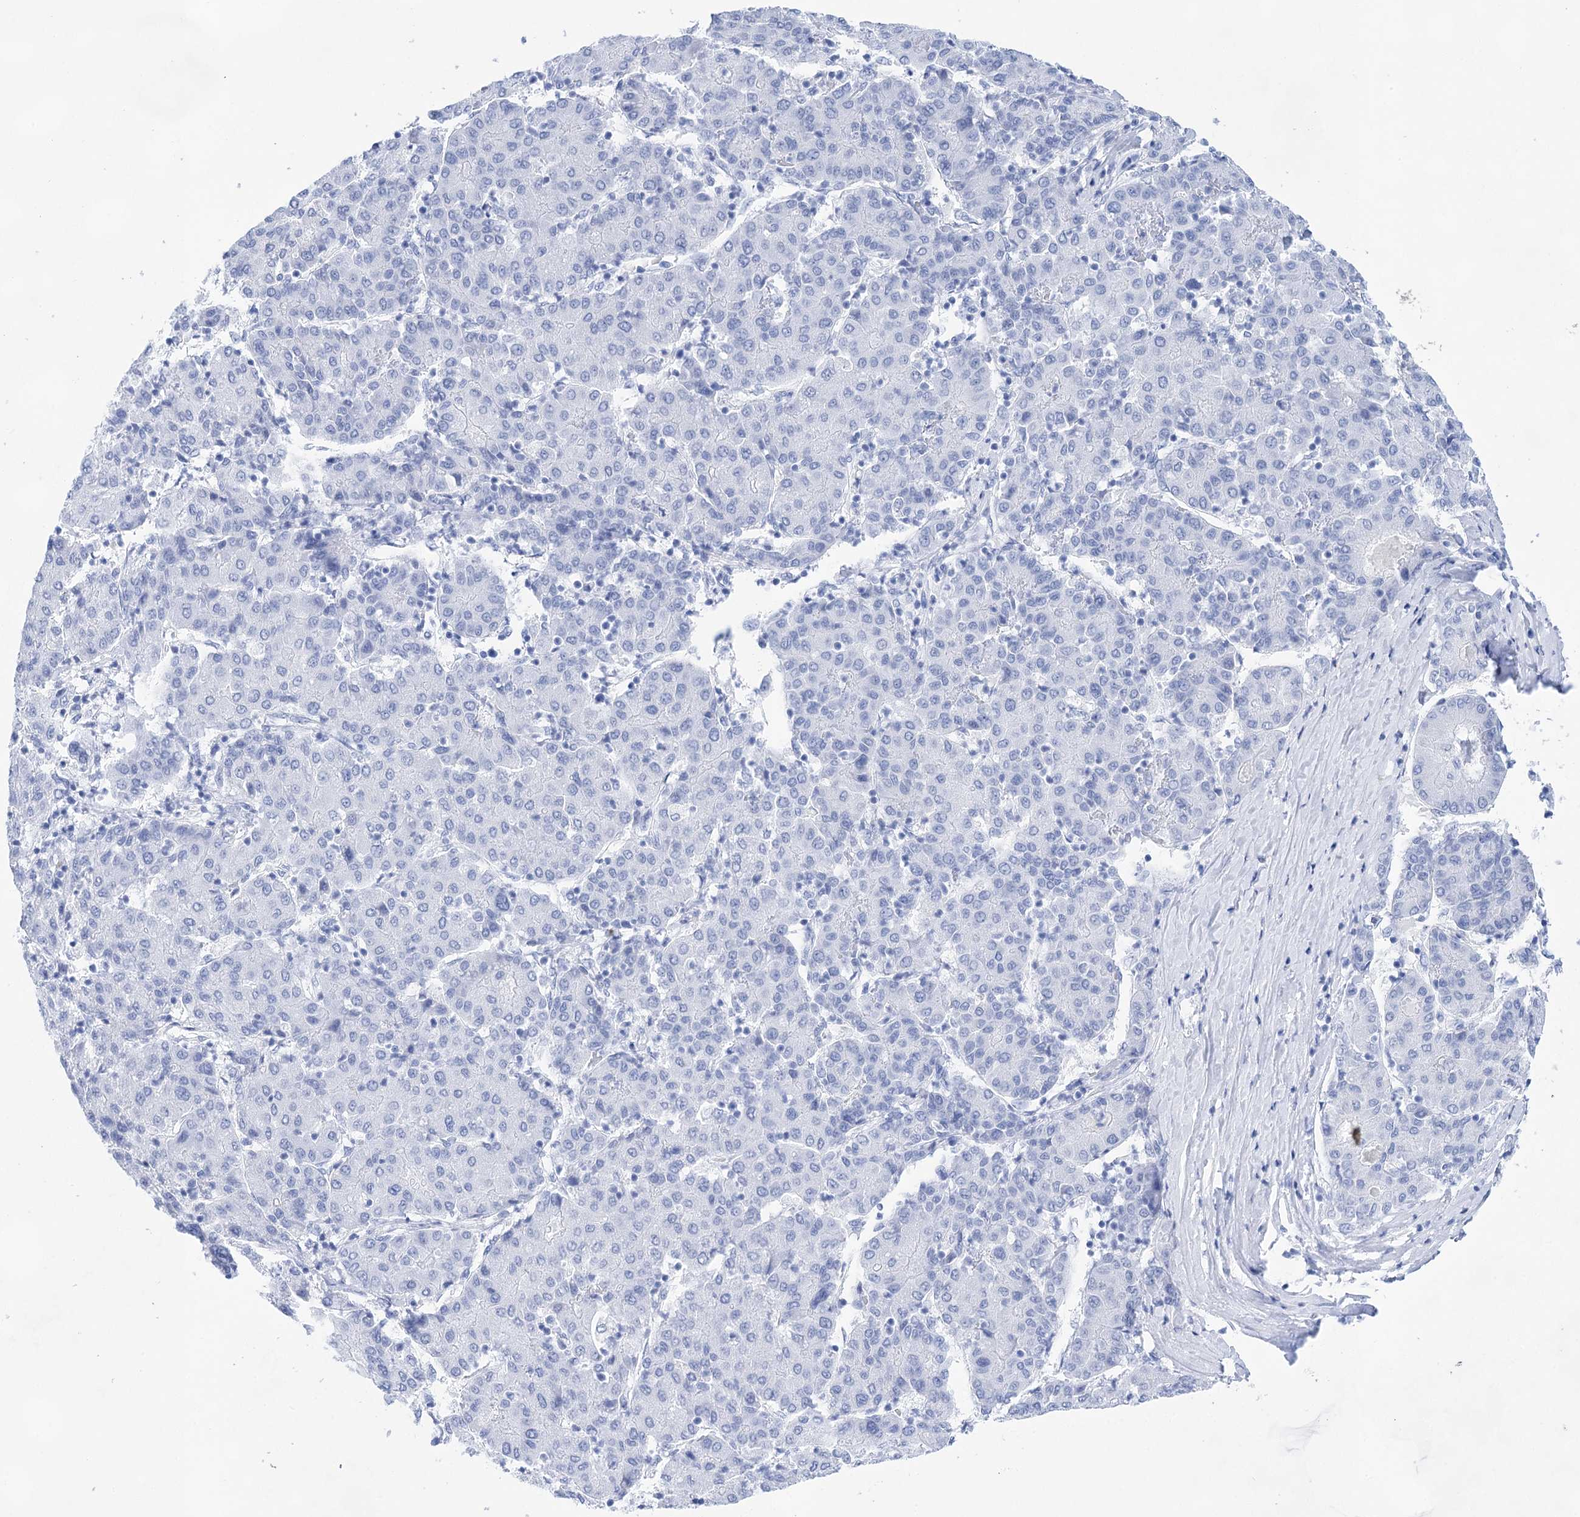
{"staining": {"intensity": "negative", "quantity": "none", "location": "none"}, "tissue": "liver cancer", "cell_type": "Tumor cells", "image_type": "cancer", "snomed": [{"axis": "morphology", "description": "Carcinoma, Hepatocellular, NOS"}, {"axis": "topography", "description": "Liver"}], "caption": "An IHC micrograph of liver hepatocellular carcinoma is shown. There is no staining in tumor cells of liver hepatocellular carcinoma.", "gene": "LALBA", "patient": {"sex": "male", "age": 65}}